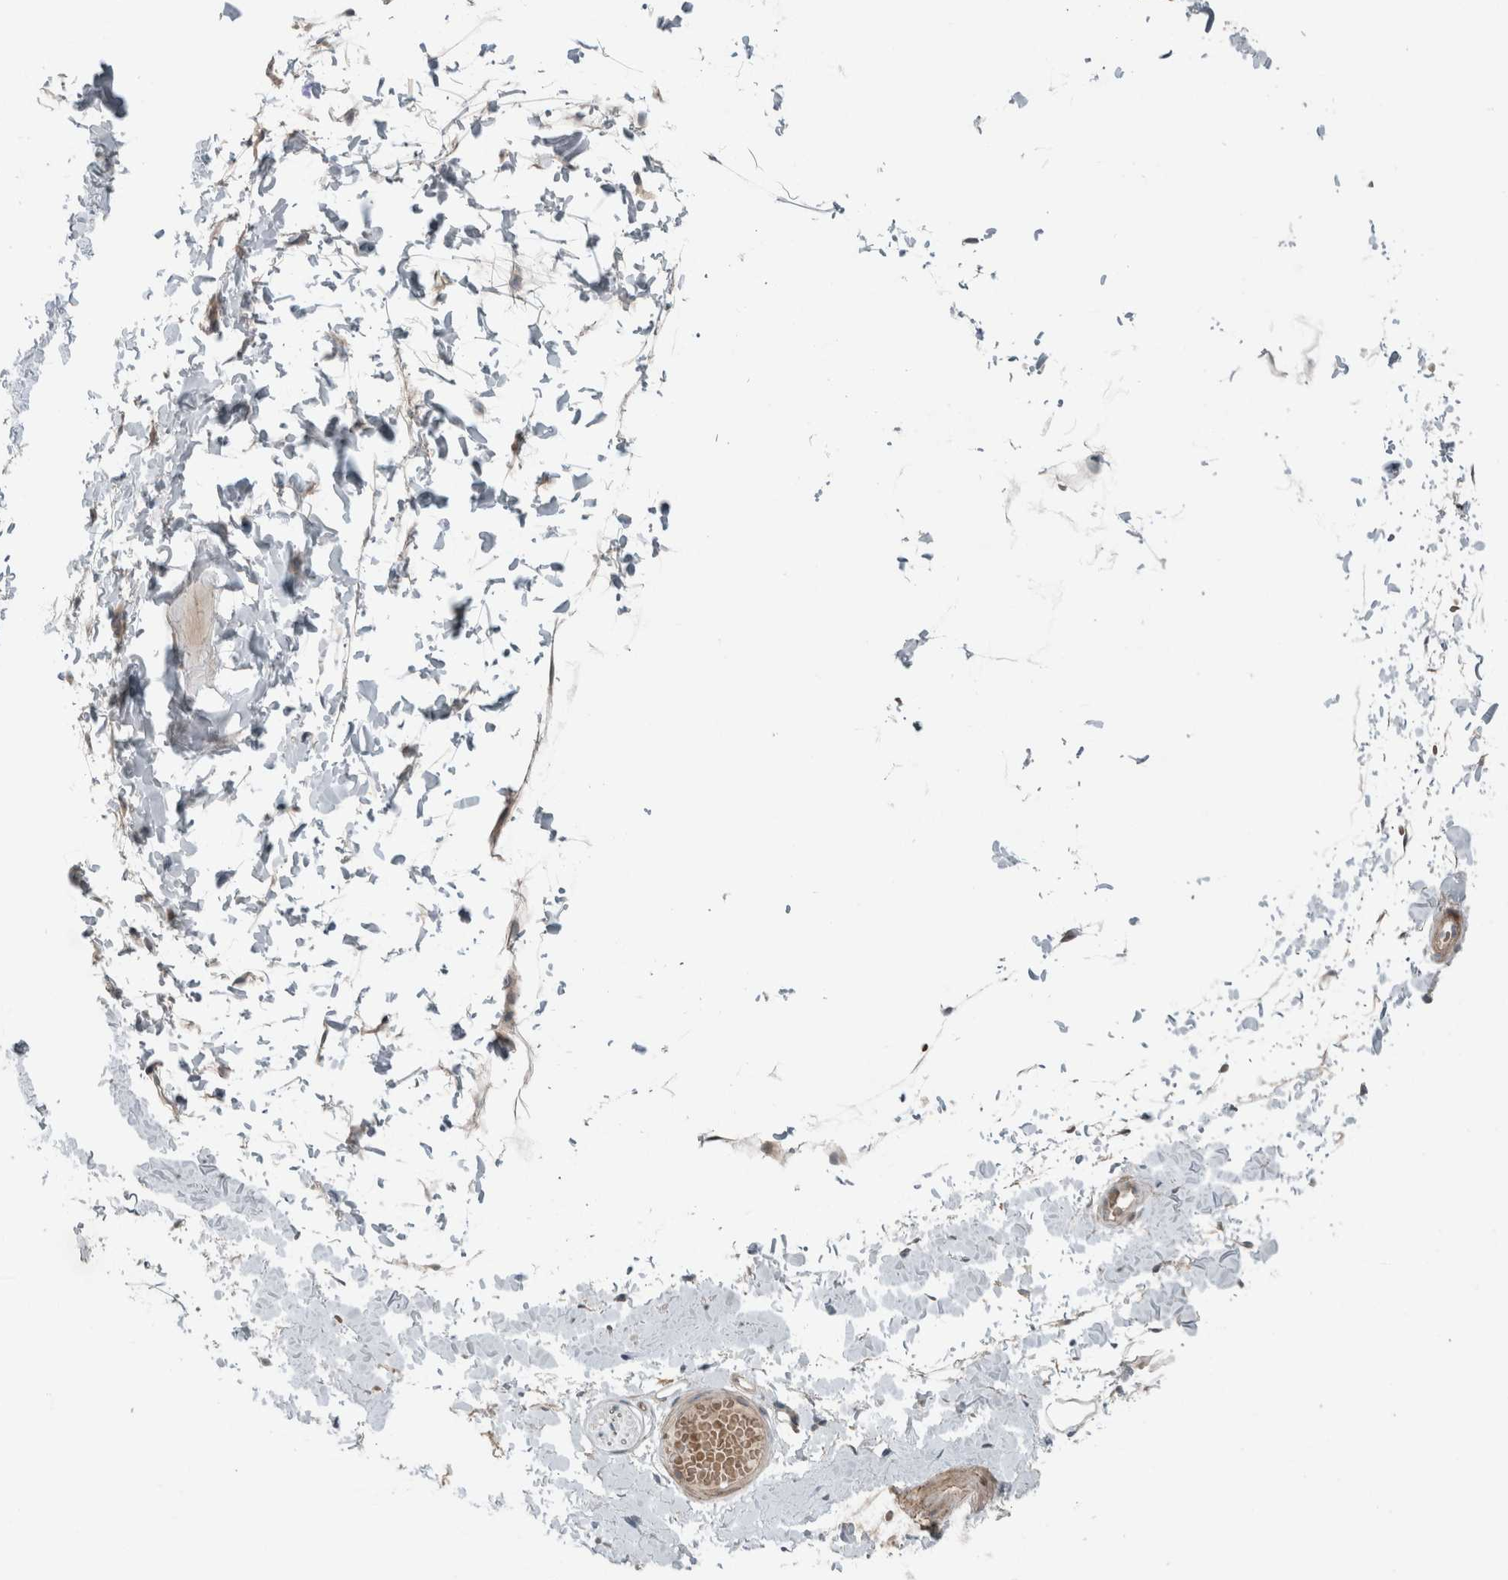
{"staining": {"intensity": "moderate", "quantity": ">75%", "location": "cytoplasmic/membranous"}, "tissue": "adipose tissue", "cell_type": "Adipocytes", "image_type": "normal", "snomed": [{"axis": "morphology", "description": "Normal tissue, NOS"}, {"axis": "topography", "description": "Adipose tissue"}, {"axis": "topography", "description": "Vascular tissue"}, {"axis": "topography", "description": "Peripheral nerve tissue"}], "caption": "The immunohistochemical stain labels moderate cytoplasmic/membranous staining in adipocytes of normal adipose tissue. (Stains: DAB in brown, nuclei in blue, Microscopy: brightfield microscopy at high magnification).", "gene": "JADE2", "patient": {"sex": "male", "age": 25}}